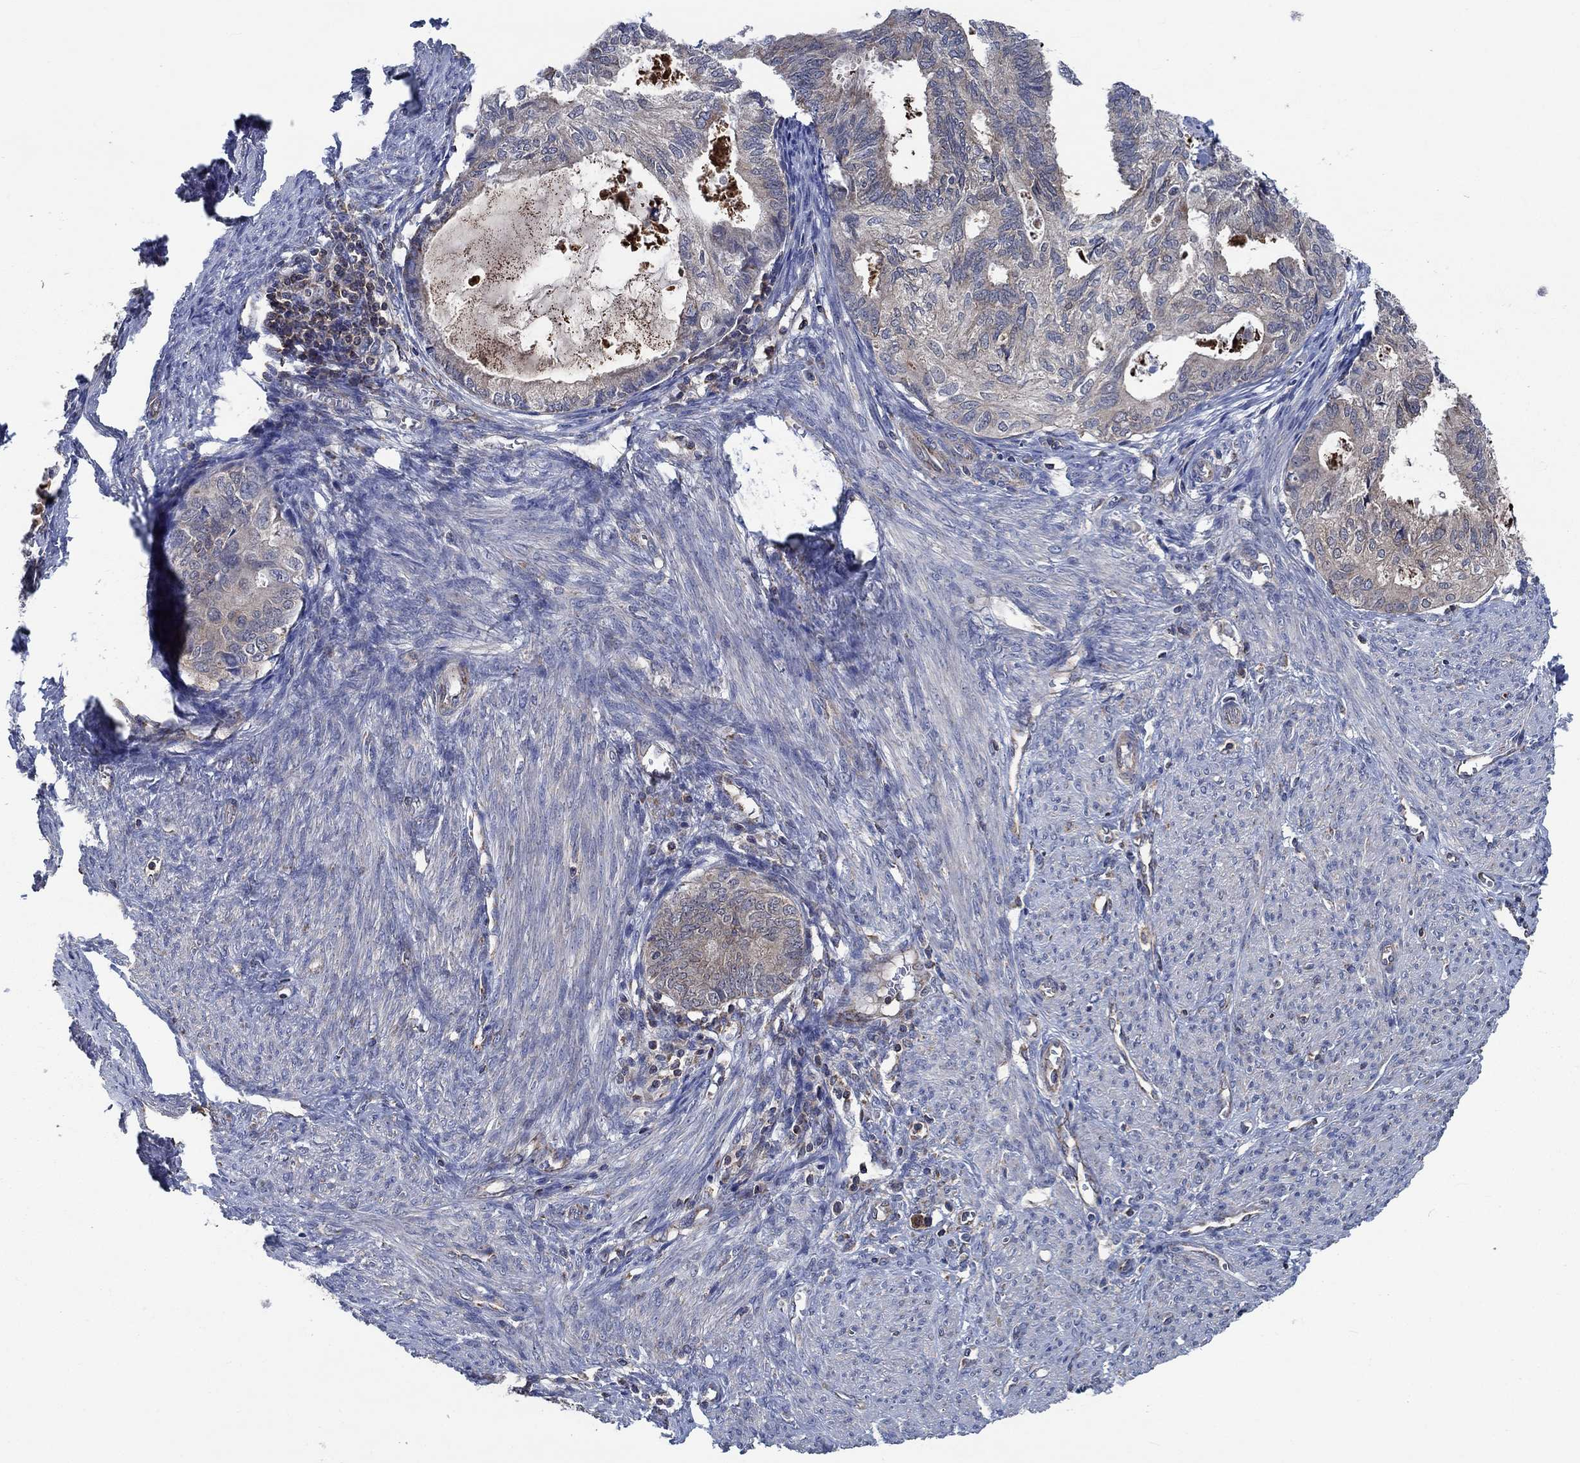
{"staining": {"intensity": "weak", "quantity": "25%-75%", "location": "cytoplasmic/membranous"}, "tissue": "endometrial cancer", "cell_type": "Tumor cells", "image_type": "cancer", "snomed": [{"axis": "morphology", "description": "Adenocarcinoma, NOS"}, {"axis": "topography", "description": "Endometrium"}], "caption": "Immunohistochemistry (IHC) (DAB (3,3'-diaminobenzidine)) staining of endometrial adenocarcinoma displays weak cytoplasmic/membranous protein positivity in approximately 25%-75% of tumor cells. (Brightfield microscopy of DAB IHC at high magnification).", "gene": "STXBP6", "patient": {"sex": "female", "age": 86}}